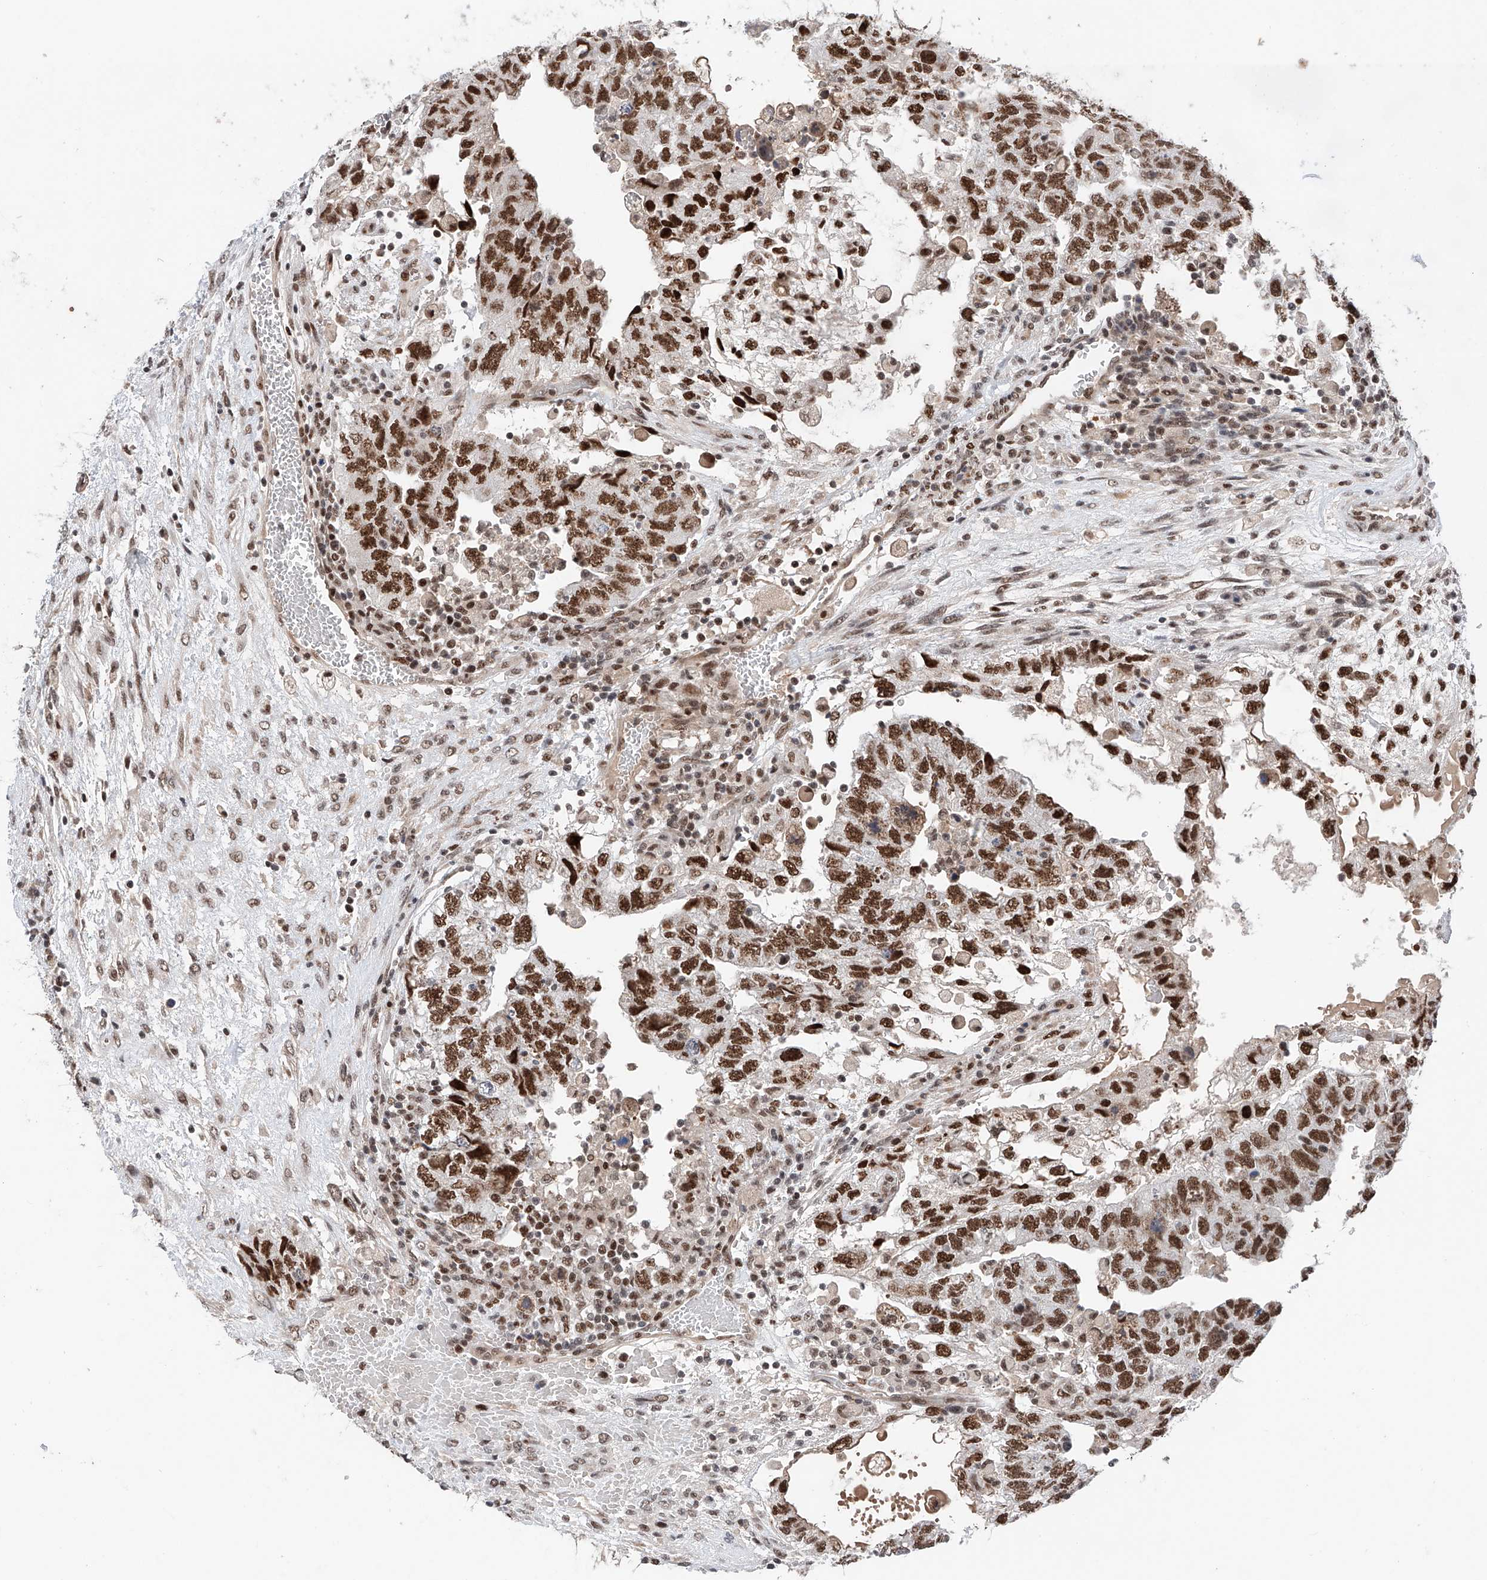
{"staining": {"intensity": "strong", "quantity": ">75%", "location": "nuclear"}, "tissue": "testis cancer", "cell_type": "Tumor cells", "image_type": "cancer", "snomed": [{"axis": "morphology", "description": "Carcinoma, Embryonal, NOS"}, {"axis": "topography", "description": "Testis"}], "caption": "This micrograph demonstrates IHC staining of testis cancer (embryonal carcinoma), with high strong nuclear positivity in approximately >75% of tumor cells.", "gene": "SNRNP200", "patient": {"sex": "male", "age": 36}}